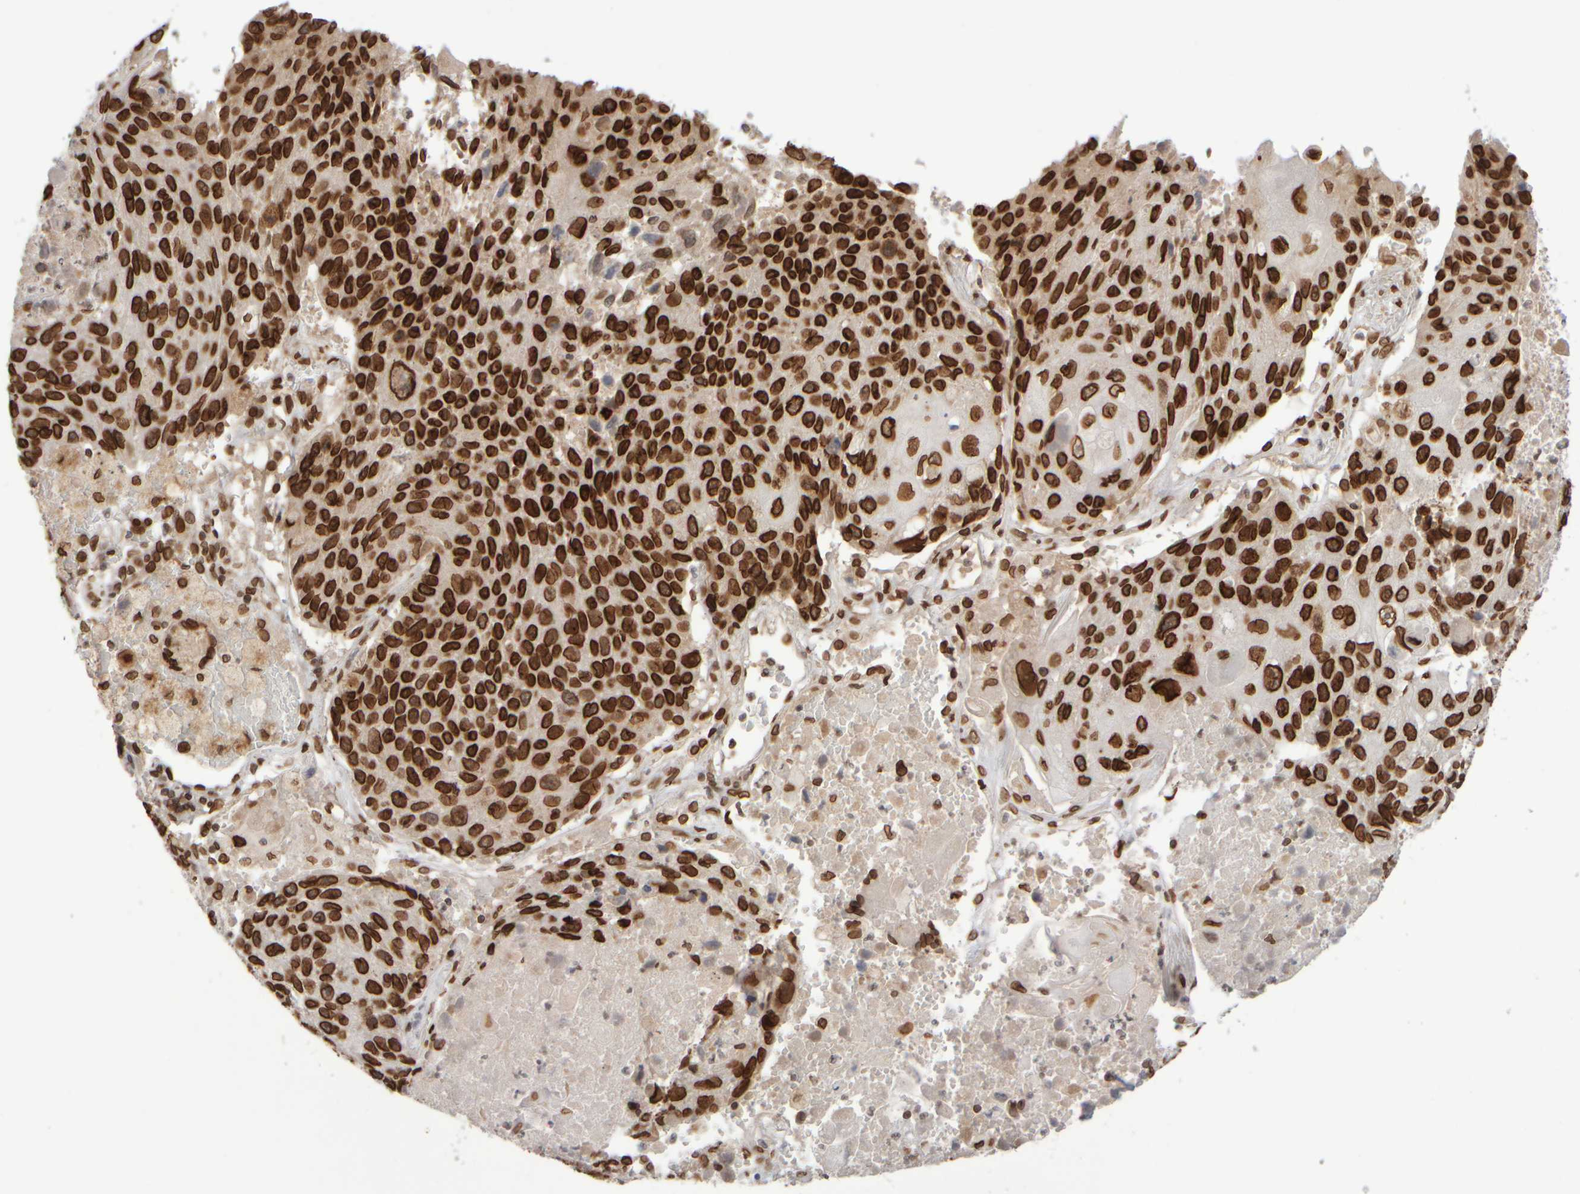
{"staining": {"intensity": "strong", "quantity": ">75%", "location": "cytoplasmic/membranous,nuclear"}, "tissue": "lung cancer", "cell_type": "Tumor cells", "image_type": "cancer", "snomed": [{"axis": "morphology", "description": "Squamous cell carcinoma, NOS"}, {"axis": "topography", "description": "Lung"}], "caption": "DAB immunohistochemical staining of human lung cancer shows strong cytoplasmic/membranous and nuclear protein positivity in approximately >75% of tumor cells.", "gene": "ZC3HC1", "patient": {"sex": "male", "age": 61}}